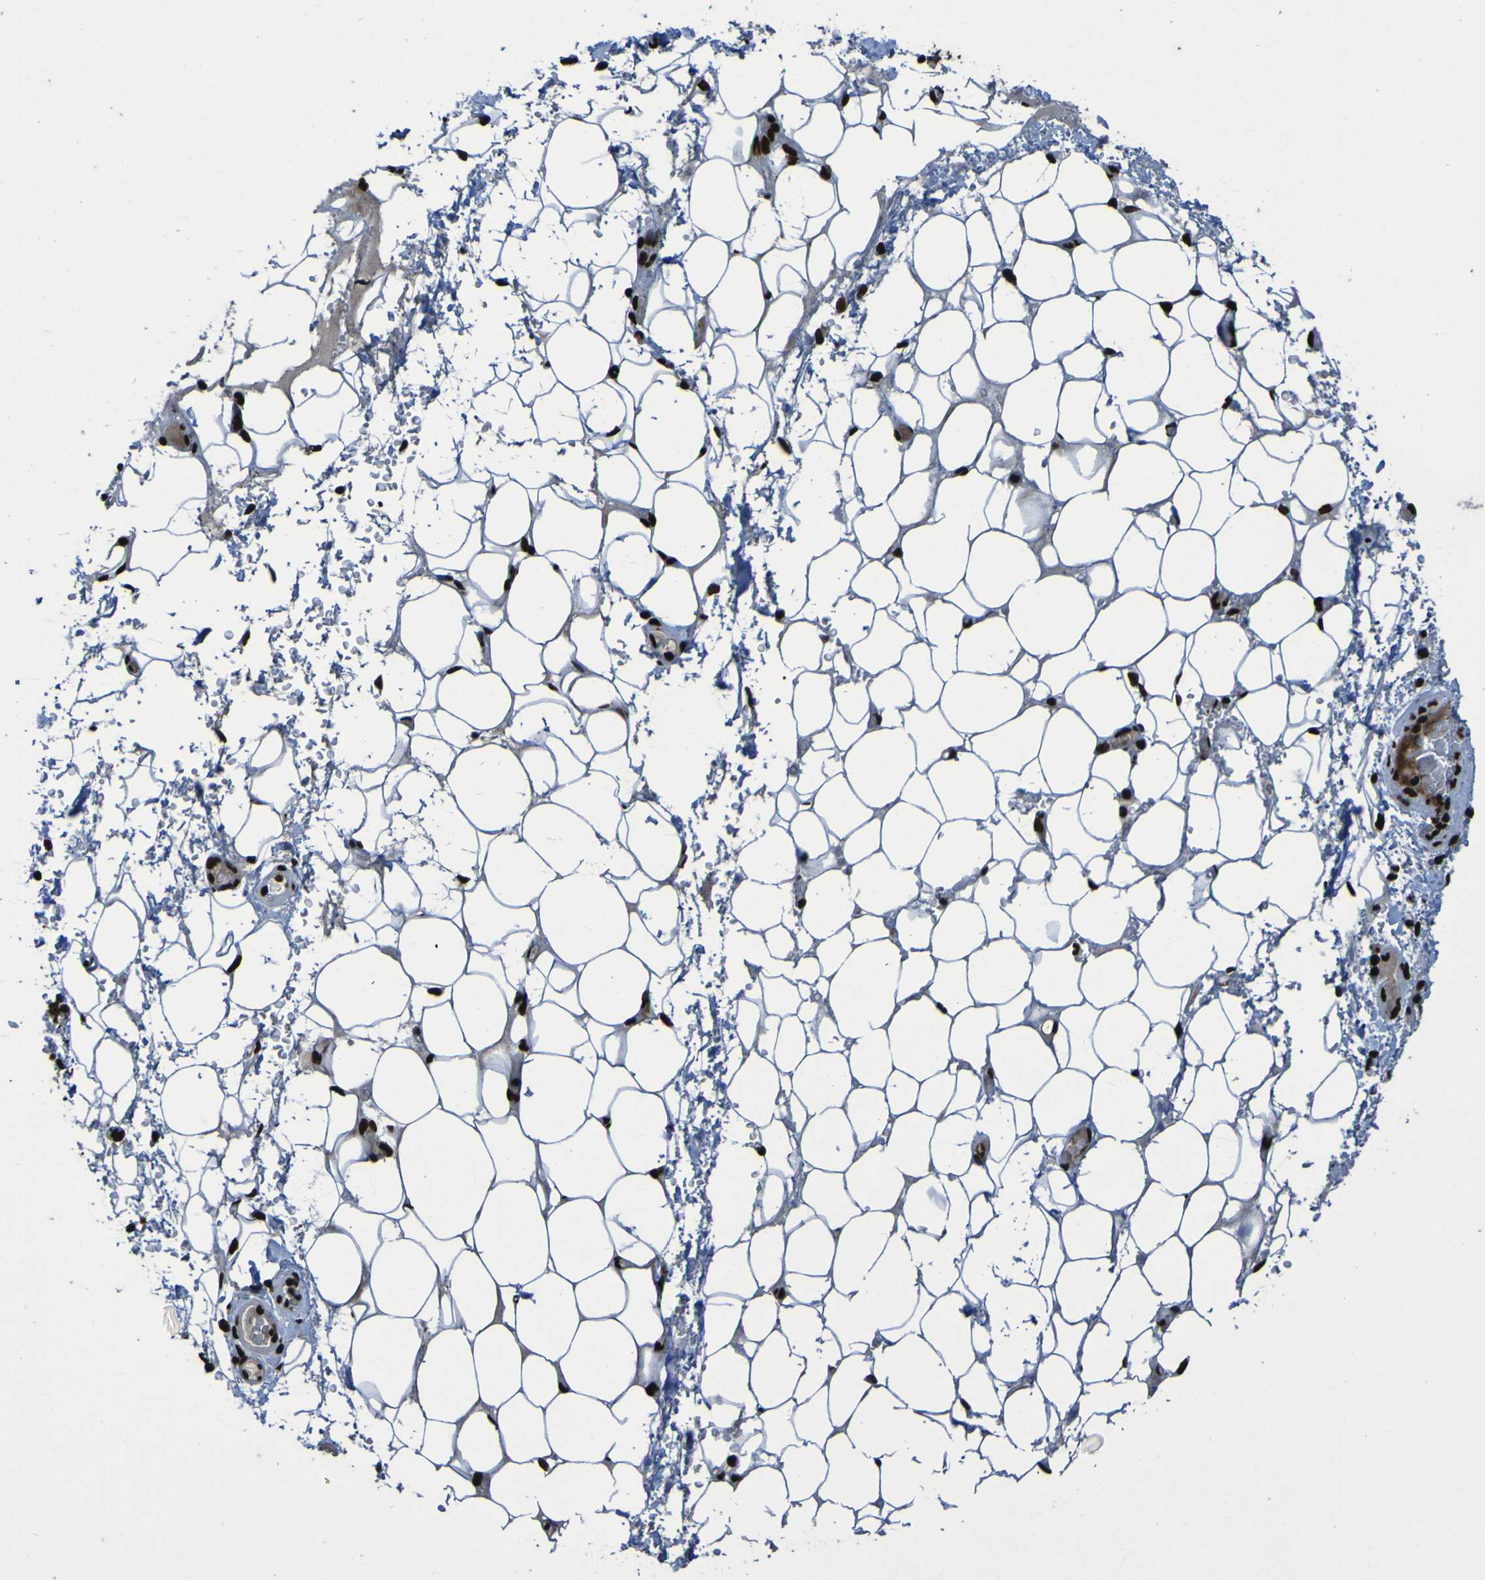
{"staining": {"intensity": "strong", "quantity": ">75%", "location": "nuclear"}, "tissue": "adipose tissue", "cell_type": "Adipocytes", "image_type": "normal", "snomed": [{"axis": "morphology", "description": "Normal tissue, NOS"}, {"axis": "morphology", "description": "Adenocarcinoma, NOS"}, {"axis": "topography", "description": "Esophagus"}], "caption": "Immunohistochemistry (IHC) staining of normal adipose tissue, which exhibits high levels of strong nuclear staining in approximately >75% of adipocytes indicating strong nuclear protein staining. The staining was performed using DAB (3,3'-diaminobenzidine) (brown) for protein detection and nuclei were counterstained in hematoxylin (blue).", "gene": "NPM1", "patient": {"sex": "male", "age": 62}}